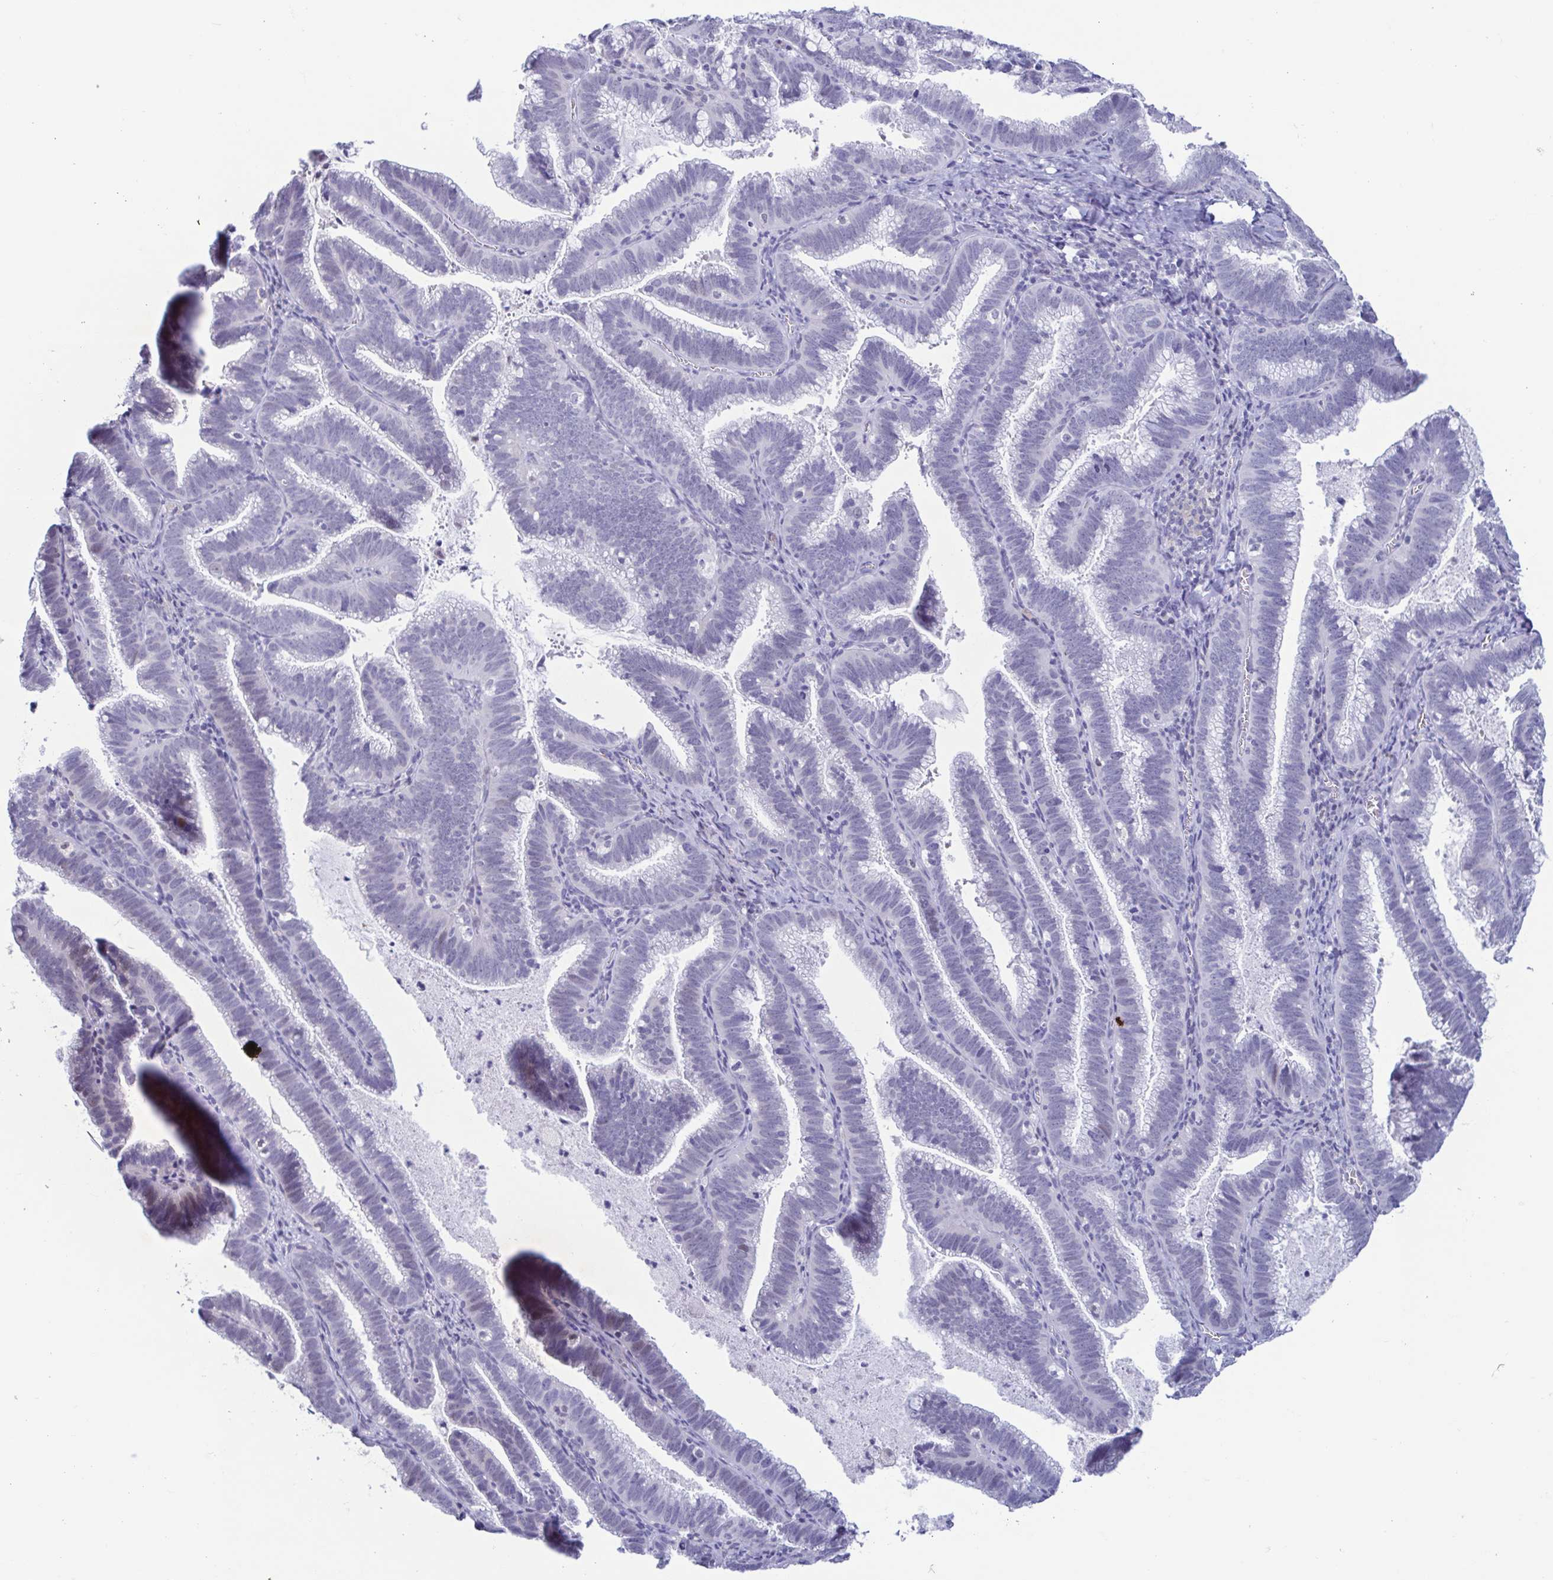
{"staining": {"intensity": "negative", "quantity": "none", "location": "none"}, "tissue": "cervical cancer", "cell_type": "Tumor cells", "image_type": "cancer", "snomed": [{"axis": "morphology", "description": "Adenocarcinoma, NOS"}, {"axis": "topography", "description": "Cervix"}], "caption": "A histopathology image of cervical adenocarcinoma stained for a protein demonstrates no brown staining in tumor cells. Nuclei are stained in blue.", "gene": "PERM1", "patient": {"sex": "female", "age": 61}}